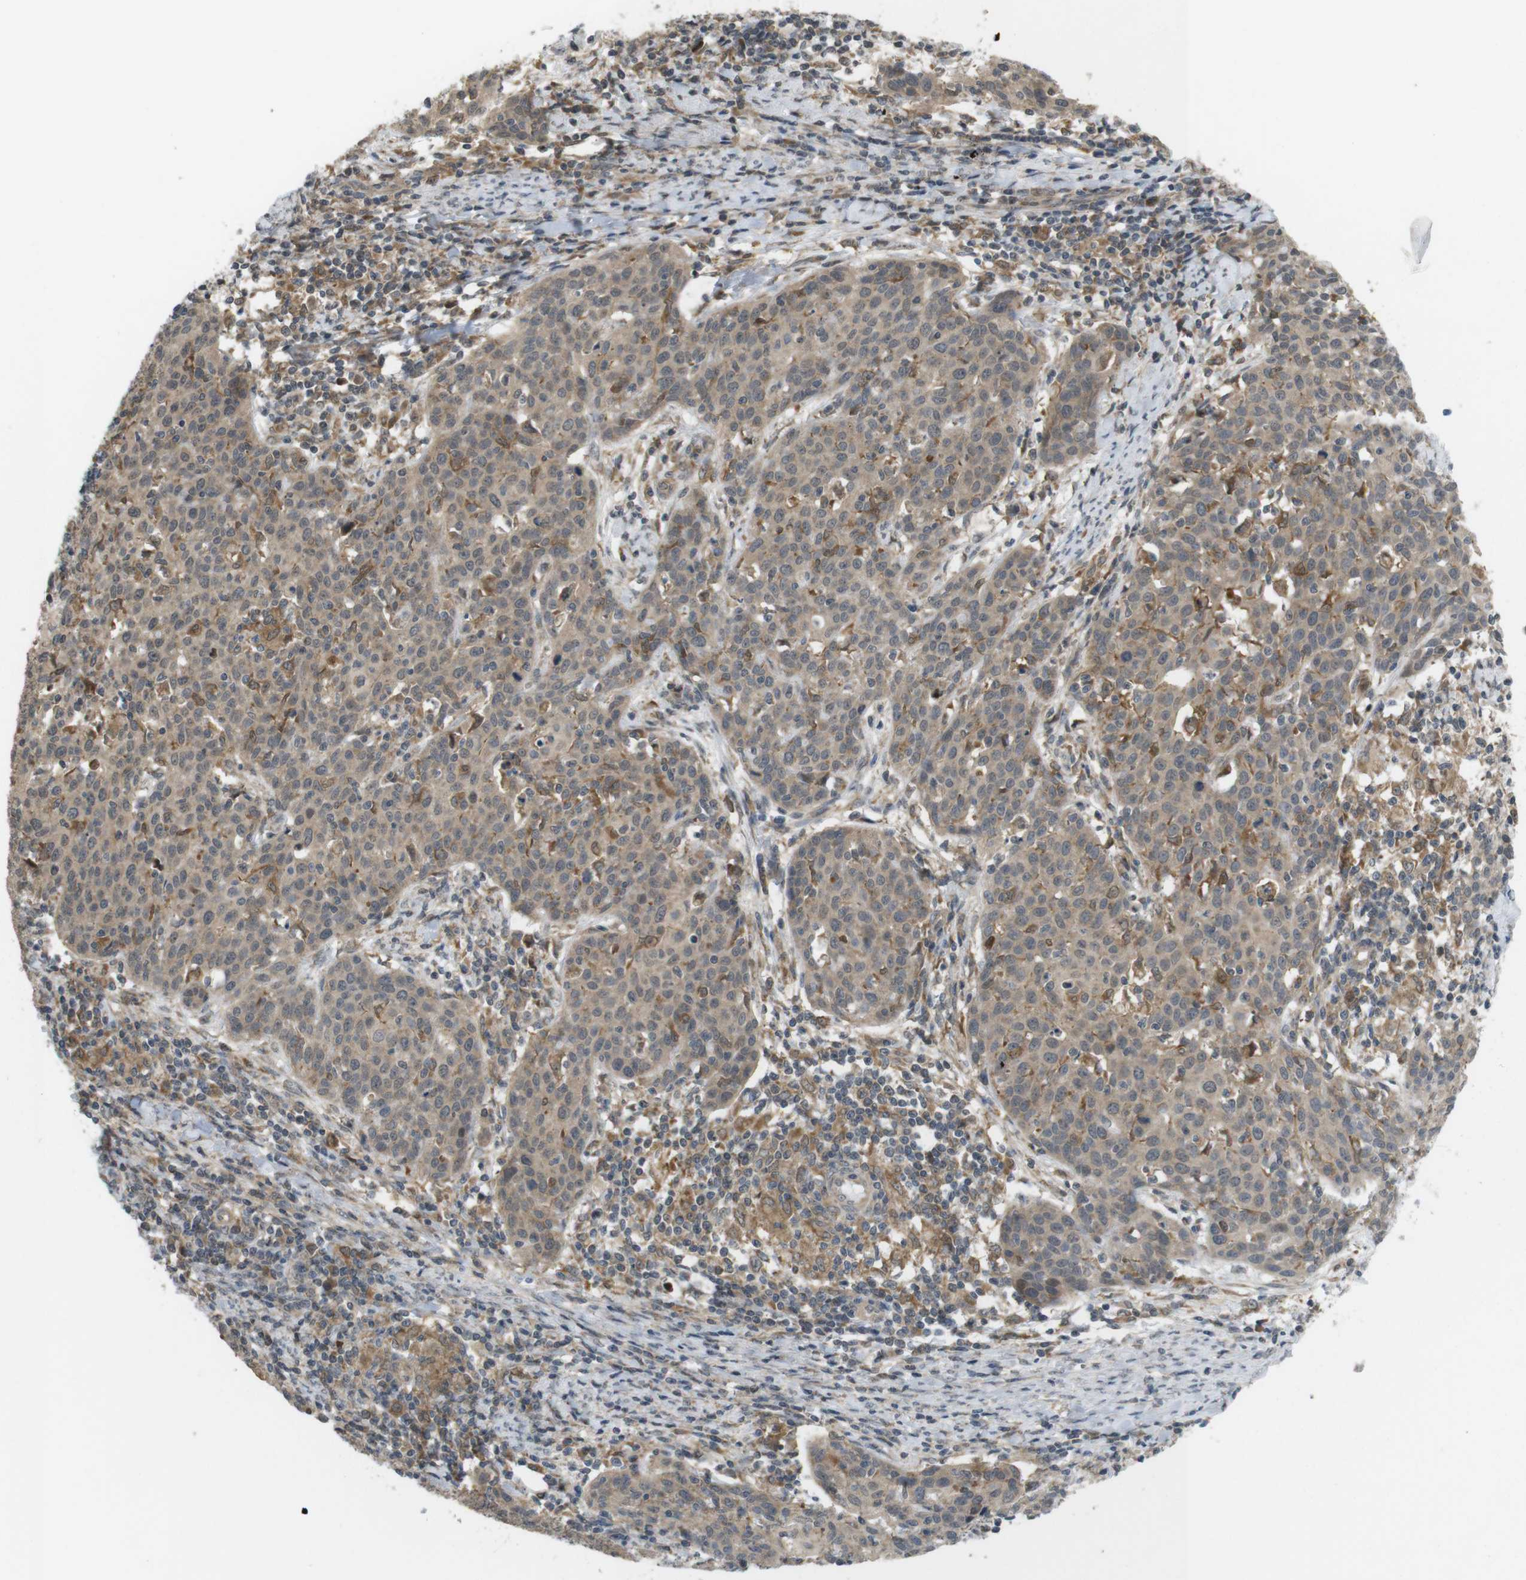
{"staining": {"intensity": "moderate", "quantity": ">75%", "location": "cytoplasmic/membranous"}, "tissue": "cervical cancer", "cell_type": "Tumor cells", "image_type": "cancer", "snomed": [{"axis": "morphology", "description": "Squamous cell carcinoma, NOS"}, {"axis": "topography", "description": "Cervix"}], "caption": "DAB (3,3'-diaminobenzidine) immunohistochemical staining of squamous cell carcinoma (cervical) shows moderate cytoplasmic/membranous protein expression in about >75% of tumor cells. (Brightfield microscopy of DAB IHC at high magnification).", "gene": "RNF130", "patient": {"sex": "female", "age": 38}}